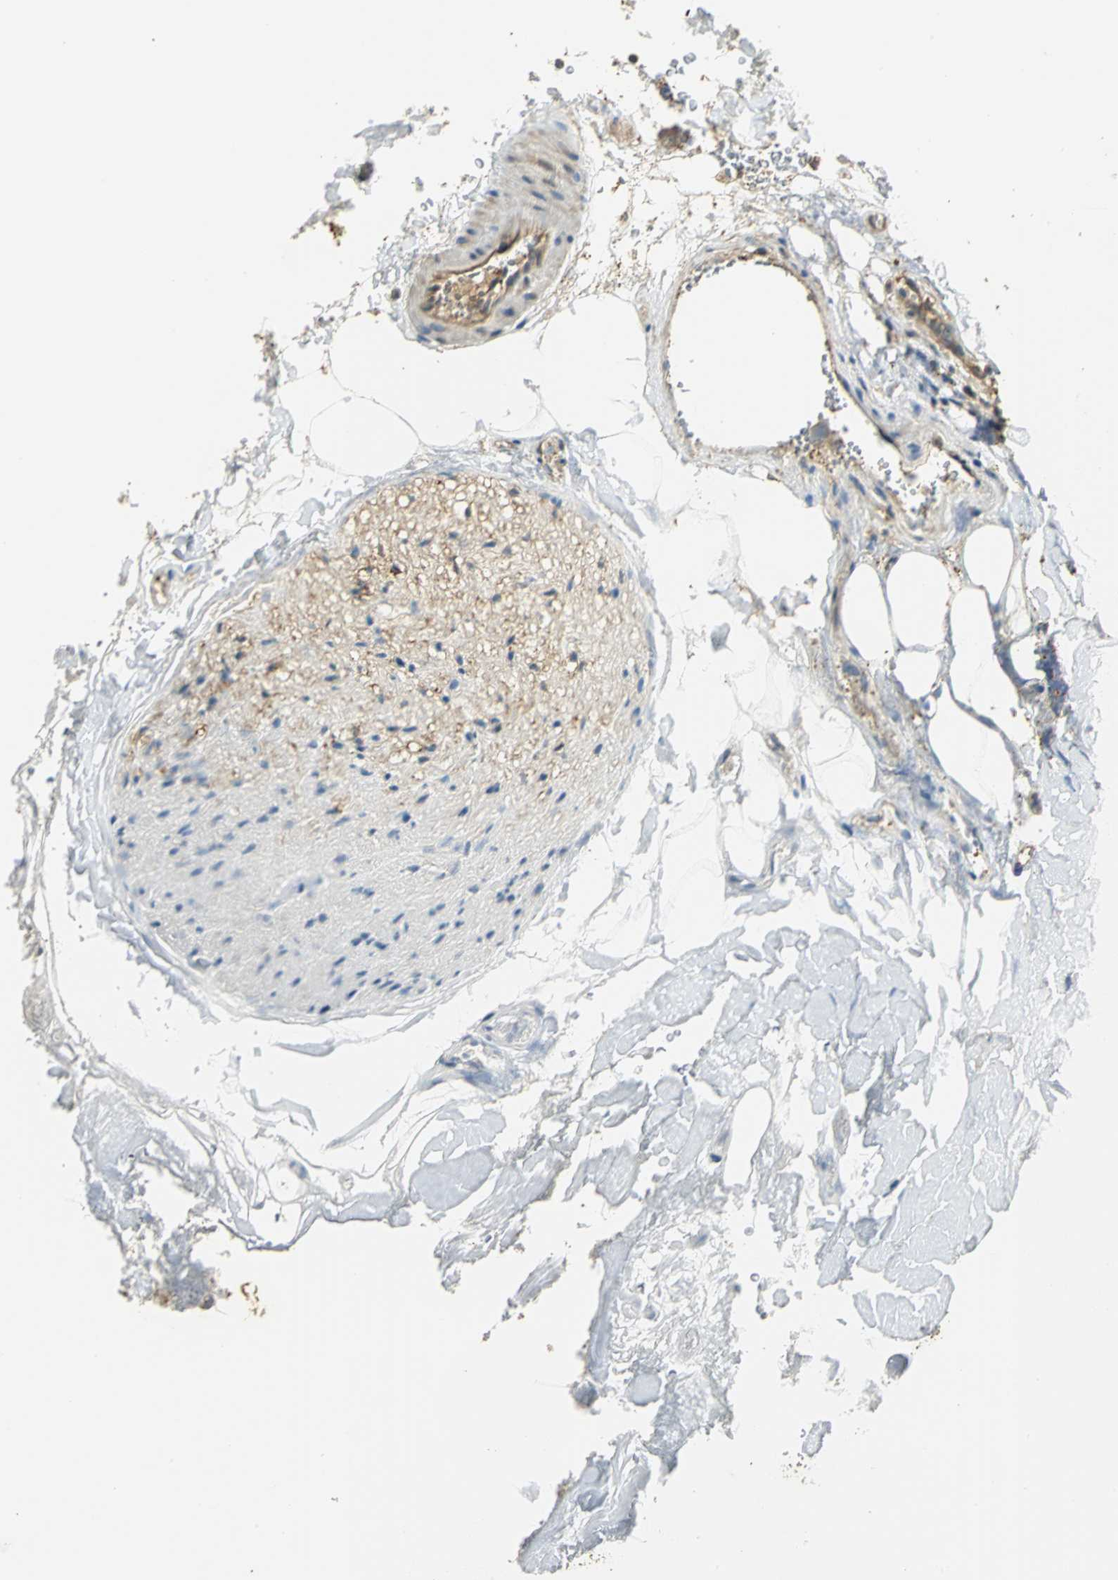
{"staining": {"intensity": "moderate", "quantity": ">75%", "location": "cytoplasmic/membranous,nuclear"}, "tissue": "adipose tissue", "cell_type": "Adipocytes", "image_type": "normal", "snomed": [{"axis": "morphology", "description": "Normal tissue, NOS"}, {"axis": "morphology", "description": "Cholangiocarcinoma"}, {"axis": "topography", "description": "Liver"}, {"axis": "topography", "description": "Peripheral nerve tissue"}], "caption": "Adipocytes display medium levels of moderate cytoplasmic/membranous,nuclear staining in about >75% of cells in normal adipose tissue.", "gene": "PARK7", "patient": {"sex": "male", "age": 50}}